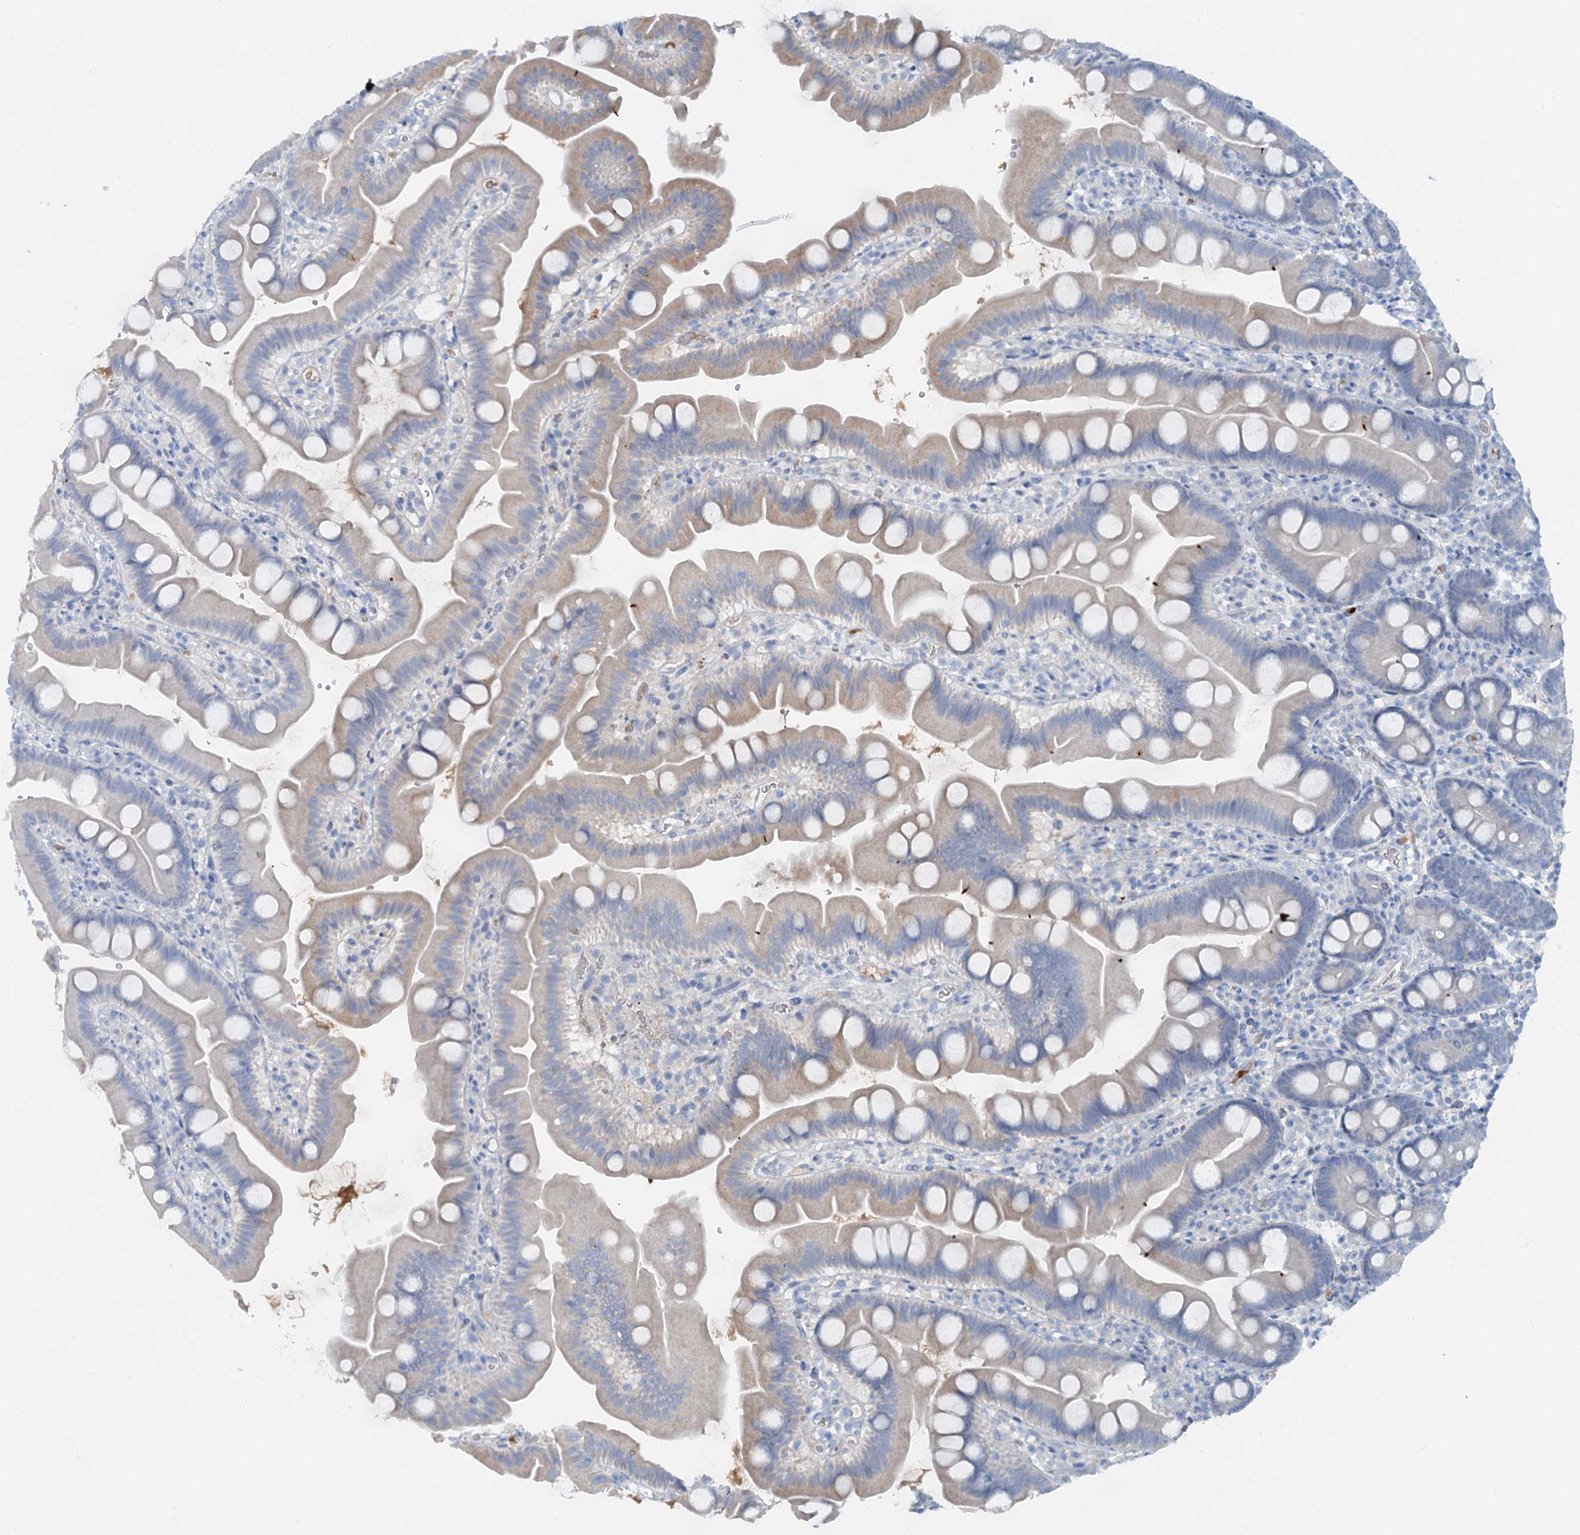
{"staining": {"intensity": "negative", "quantity": "none", "location": "none"}, "tissue": "small intestine", "cell_type": "Glandular cells", "image_type": "normal", "snomed": [{"axis": "morphology", "description": "Normal tissue, NOS"}, {"axis": "topography", "description": "Small intestine"}], "caption": "IHC histopathology image of benign human small intestine stained for a protein (brown), which shows no staining in glandular cells.", "gene": "OTOA", "patient": {"sex": "female", "age": 68}}